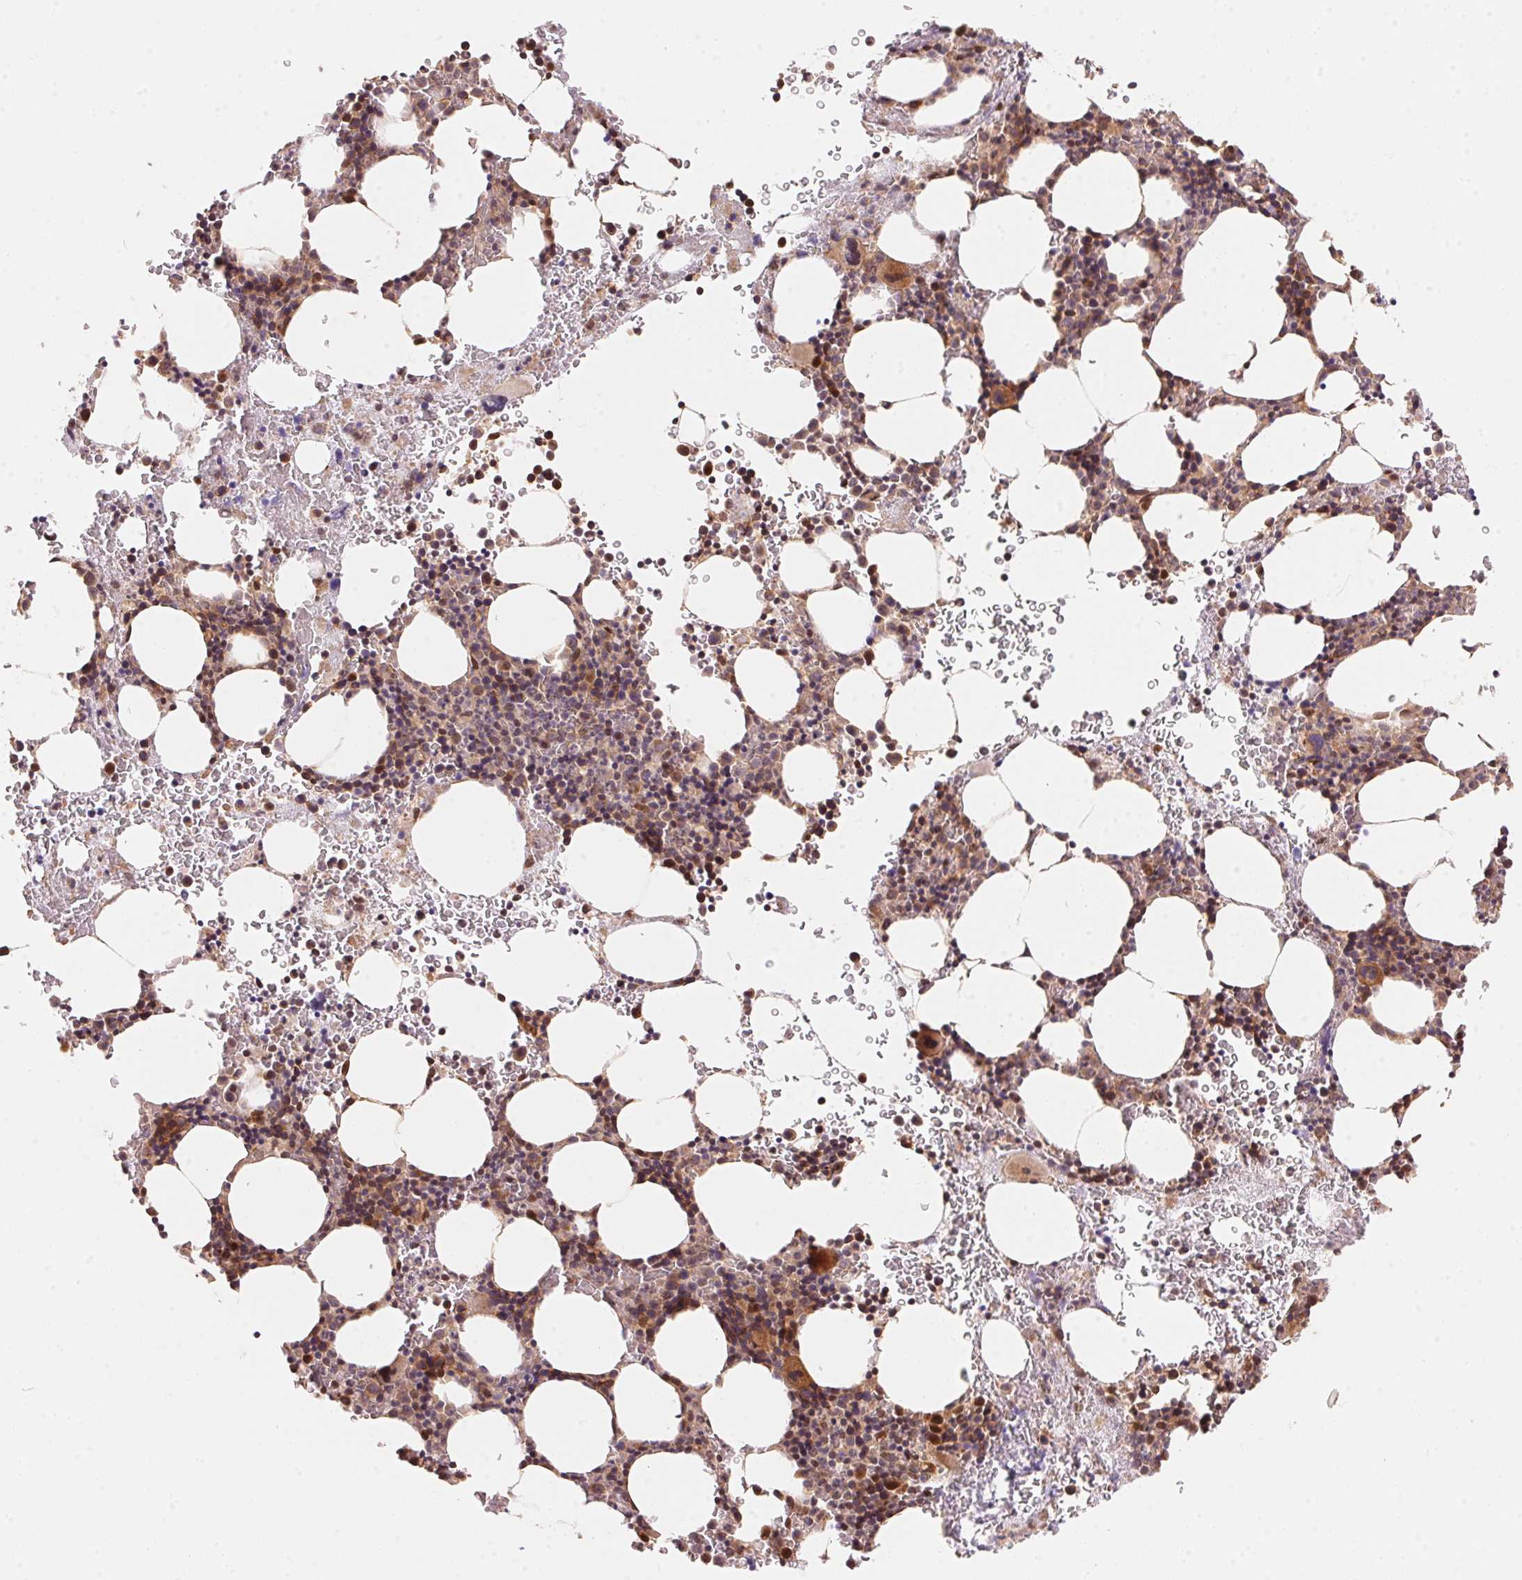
{"staining": {"intensity": "moderate", "quantity": "25%-75%", "location": "cytoplasmic/membranous"}, "tissue": "bone marrow", "cell_type": "Hematopoietic cells", "image_type": "normal", "snomed": [{"axis": "morphology", "description": "Normal tissue, NOS"}, {"axis": "topography", "description": "Bone marrow"}], "caption": "Immunohistochemistry (IHC) (DAB) staining of normal human bone marrow shows moderate cytoplasmic/membranous protein expression in about 25%-75% of hematopoietic cells. (Stains: DAB (3,3'-diaminobenzidine) in brown, nuclei in blue, Microscopy: brightfield microscopy at high magnification).", "gene": "TNIP2", "patient": {"sex": "male", "age": 77}}